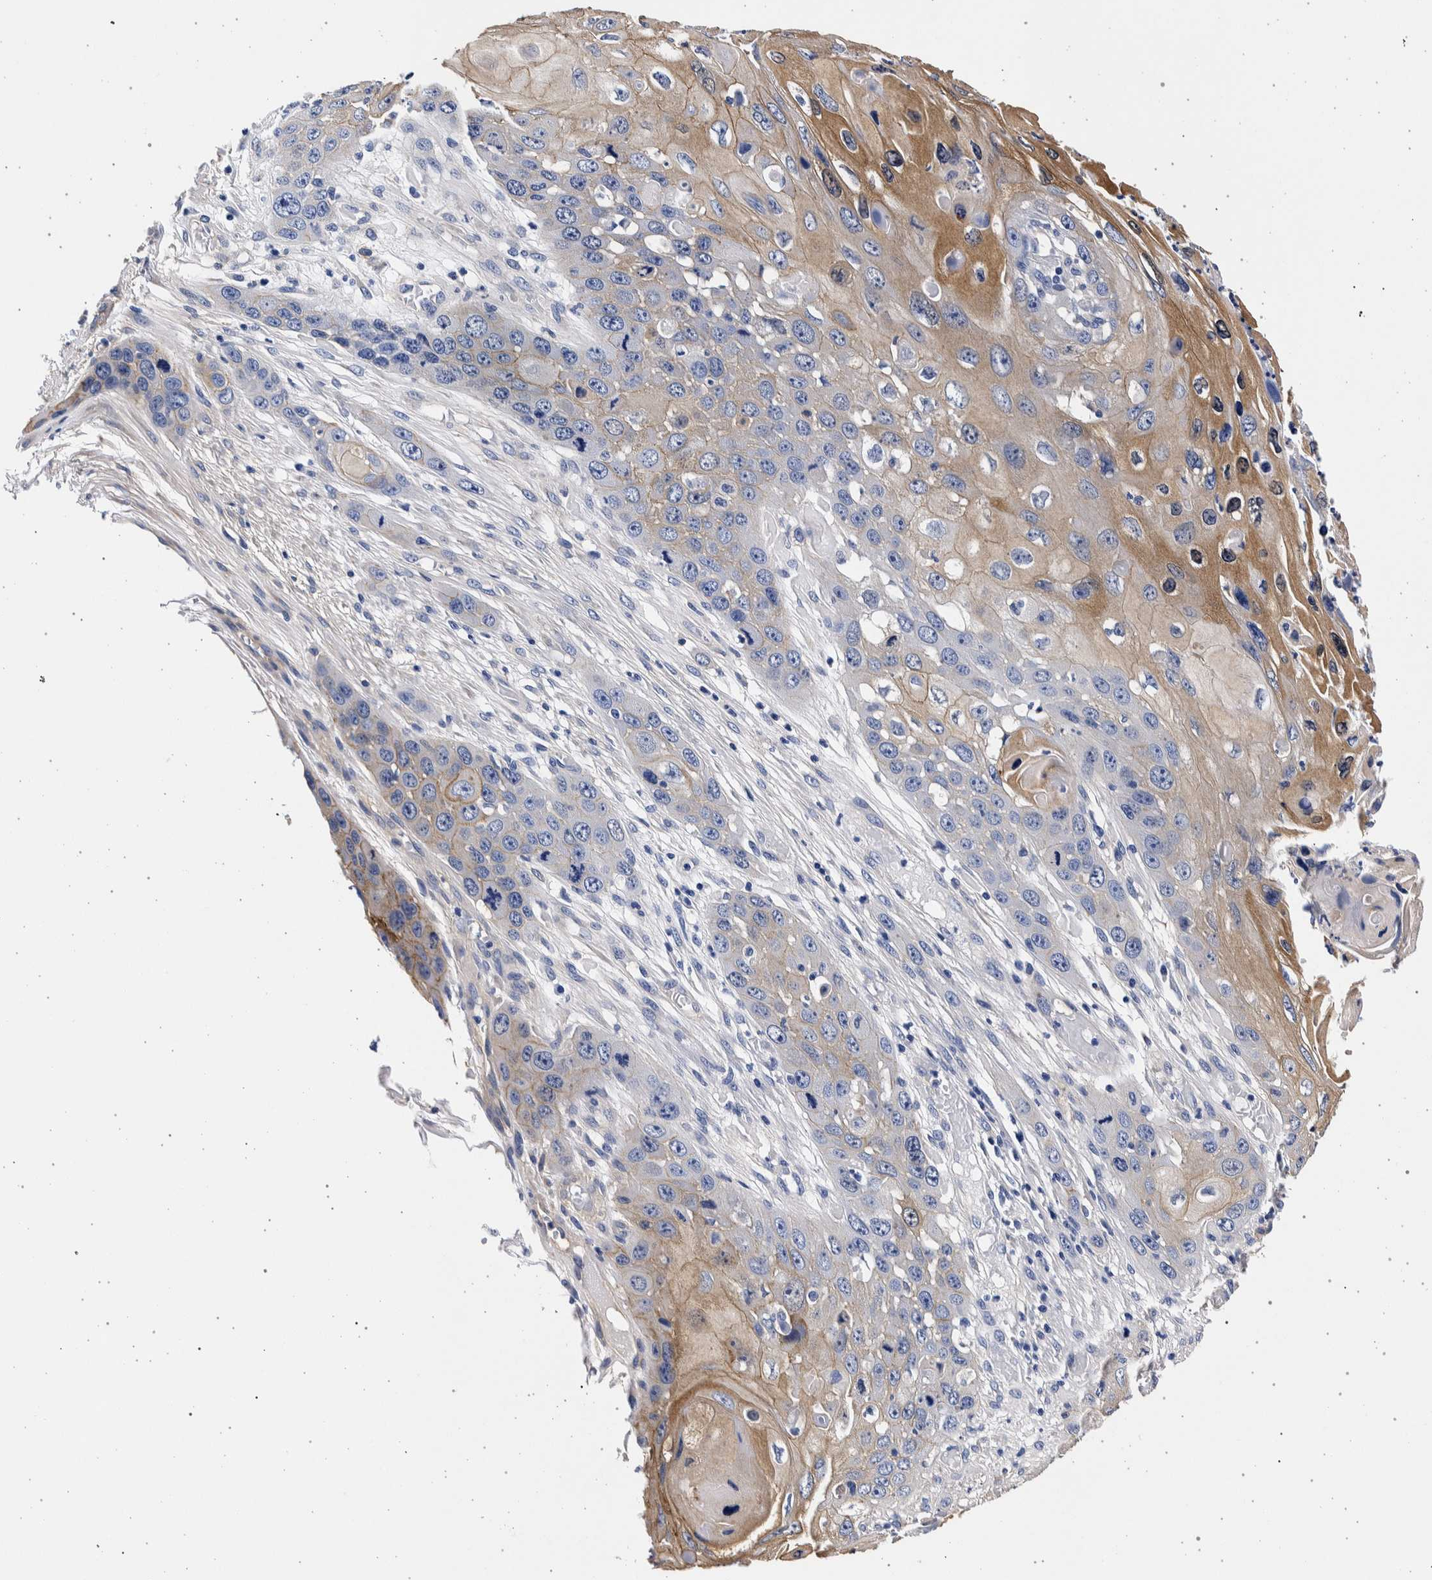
{"staining": {"intensity": "weak", "quantity": "25%-75%", "location": "cytoplasmic/membranous"}, "tissue": "skin cancer", "cell_type": "Tumor cells", "image_type": "cancer", "snomed": [{"axis": "morphology", "description": "Squamous cell carcinoma, NOS"}, {"axis": "topography", "description": "Skin"}], "caption": "IHC staining of skin squamous cell carcinoma, which exhibits low levels of weak cytoplasmic/membranous expression in approximately 25%-75% of tumor cells indicating weak cytoplasmic/membranous protein staining. The staining was performed using DAB (3,3'-diaminobenzidine) (brown) for protein detection and nuclei were counterstained in hematoxylin (blue).", "gene": "NIBAN2", "patient": {"sex": "male", "age": 55}}